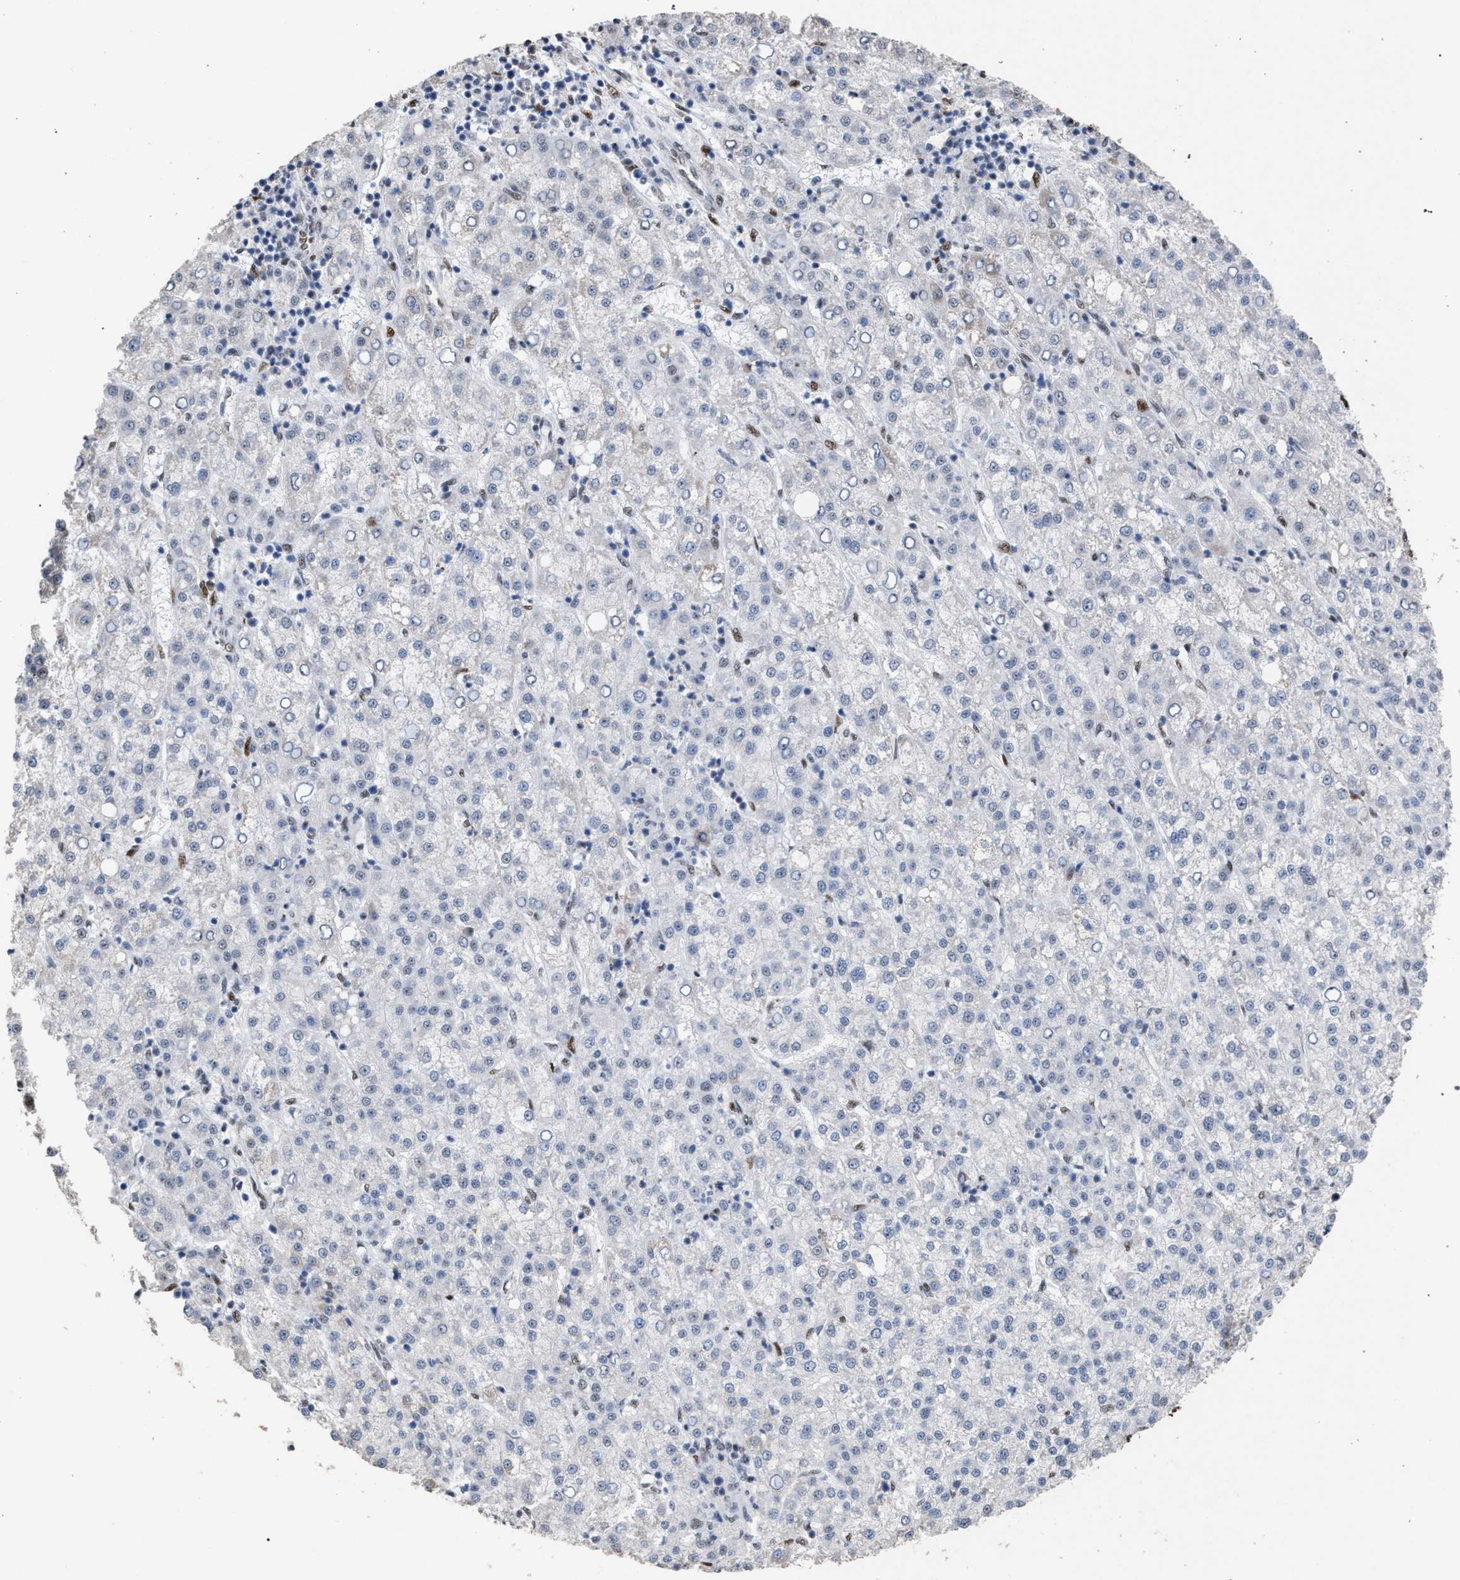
{"staining": {"intensity": "negative", "quantity": "none", "location": "none"}, "tissue": "liver cancer", "cell_type": "Tumor cells", "image_type": "cancer", "snomed": [{"axis": "morphology", "description": "Carcinoma, Hepatocellular, NOS"}, {"axis": "topography", "description": "Liver"}], "caption": "High magnification brightfield microscopy of liver hepatocellular carcinoma stained with DAB (3,3'-diaminobenzidine) (brown) and counterstained with hematoxylin (blue): tumor cells show no significant staining.", "gene": "TP53BP1", "patient": {"sex": "female", "age": 58}}